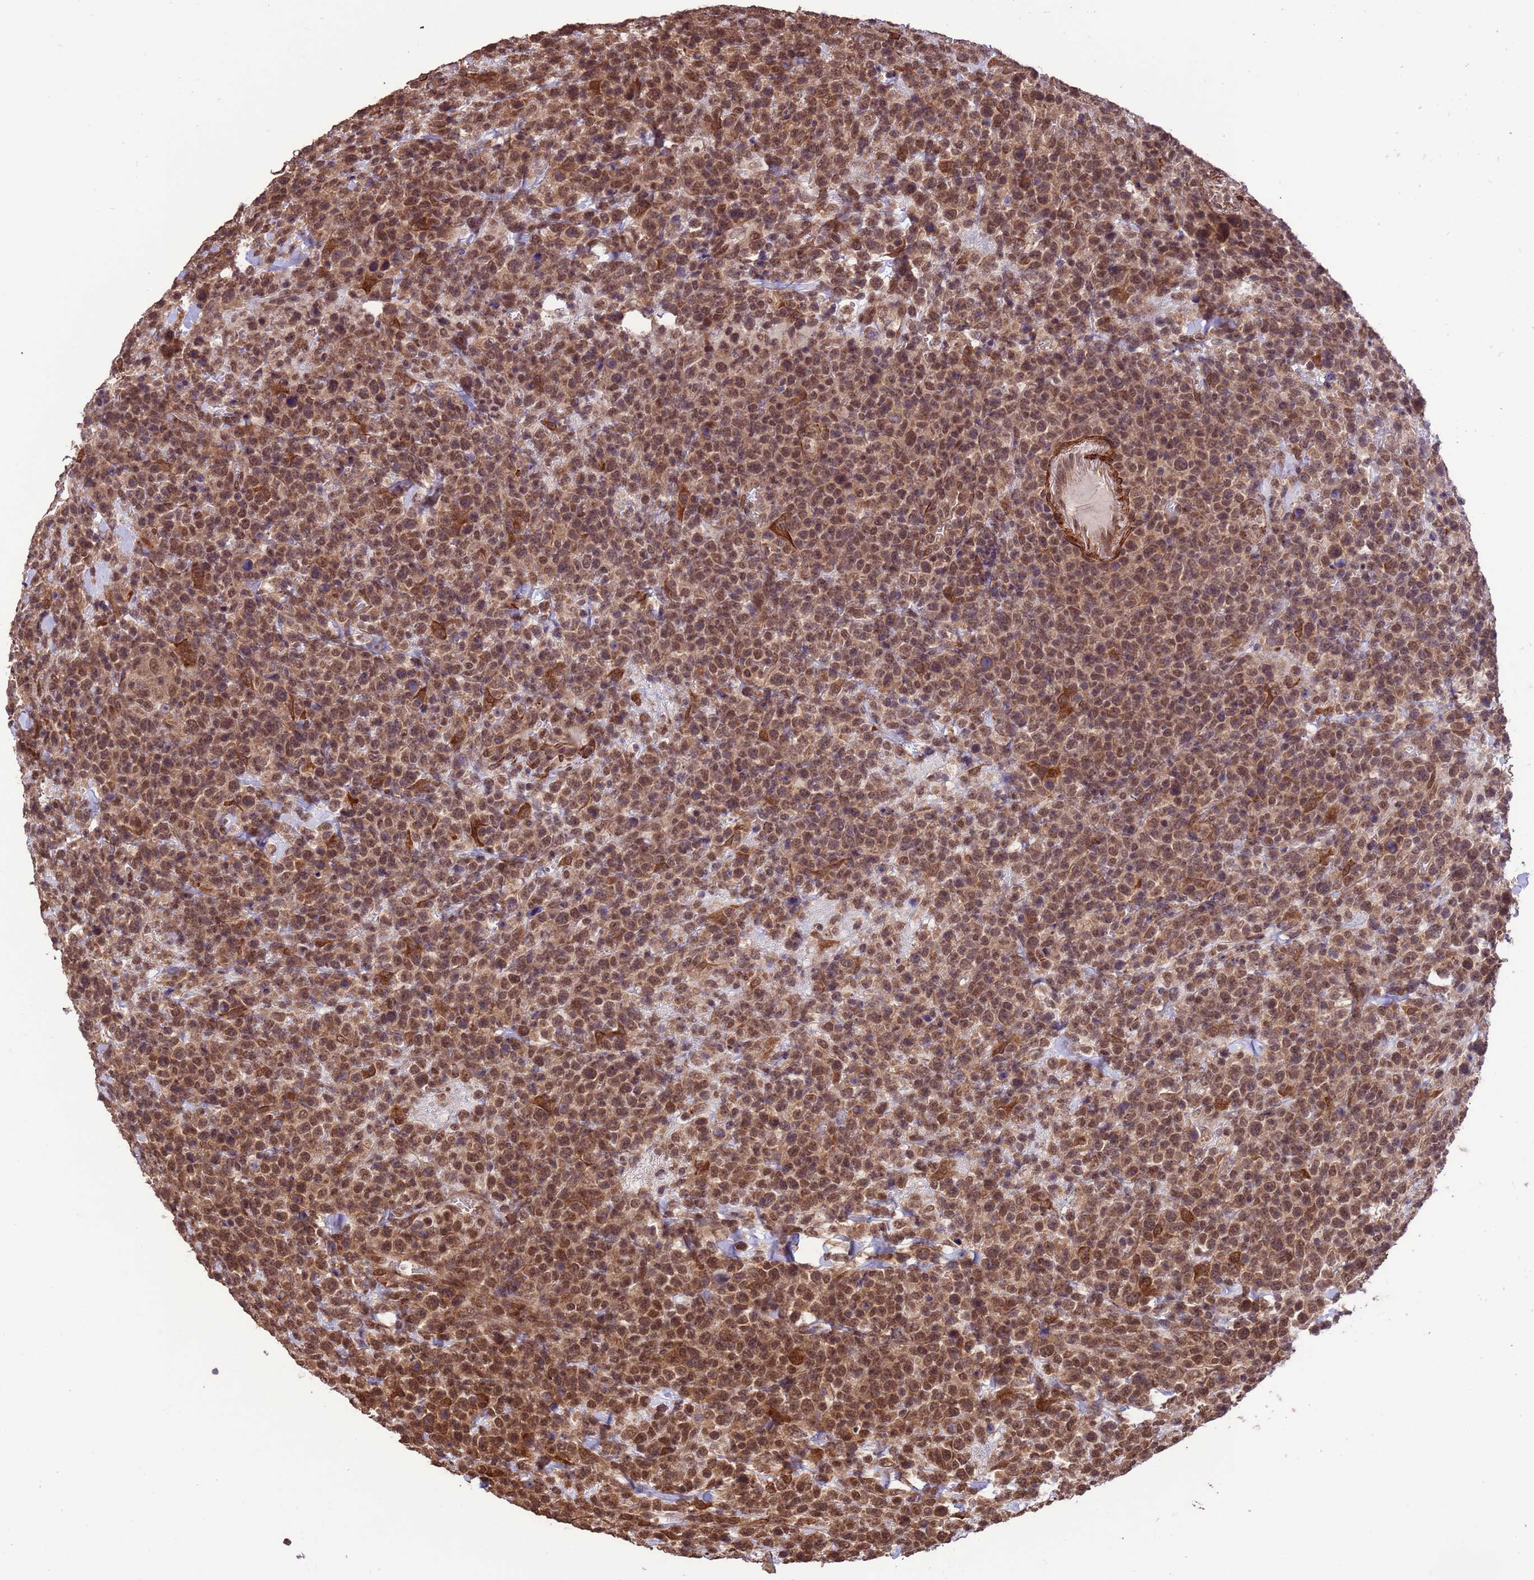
{"staining": {"intensity": "moderate", "quantity": ">75%", "location": "nuclear"}, "tissue": "lymphoma", "cell_type": "Tumor cells", "image_type": "cancer", "snomed": [{"axis": "morphology", "description": "Malignant lymphoma, non-Hodgkin's type, High grade"}, {"axis": "topography", "description": "Colon"}], "caption": "A histopathology image of malignant lymphoma, non-Hodgkin's type (high-grade) stained for a protein displays moderate nuclear brown staining in tumor cells.", "gene": "VSTM4", "patient": {"sex": "female", "age": 53}}